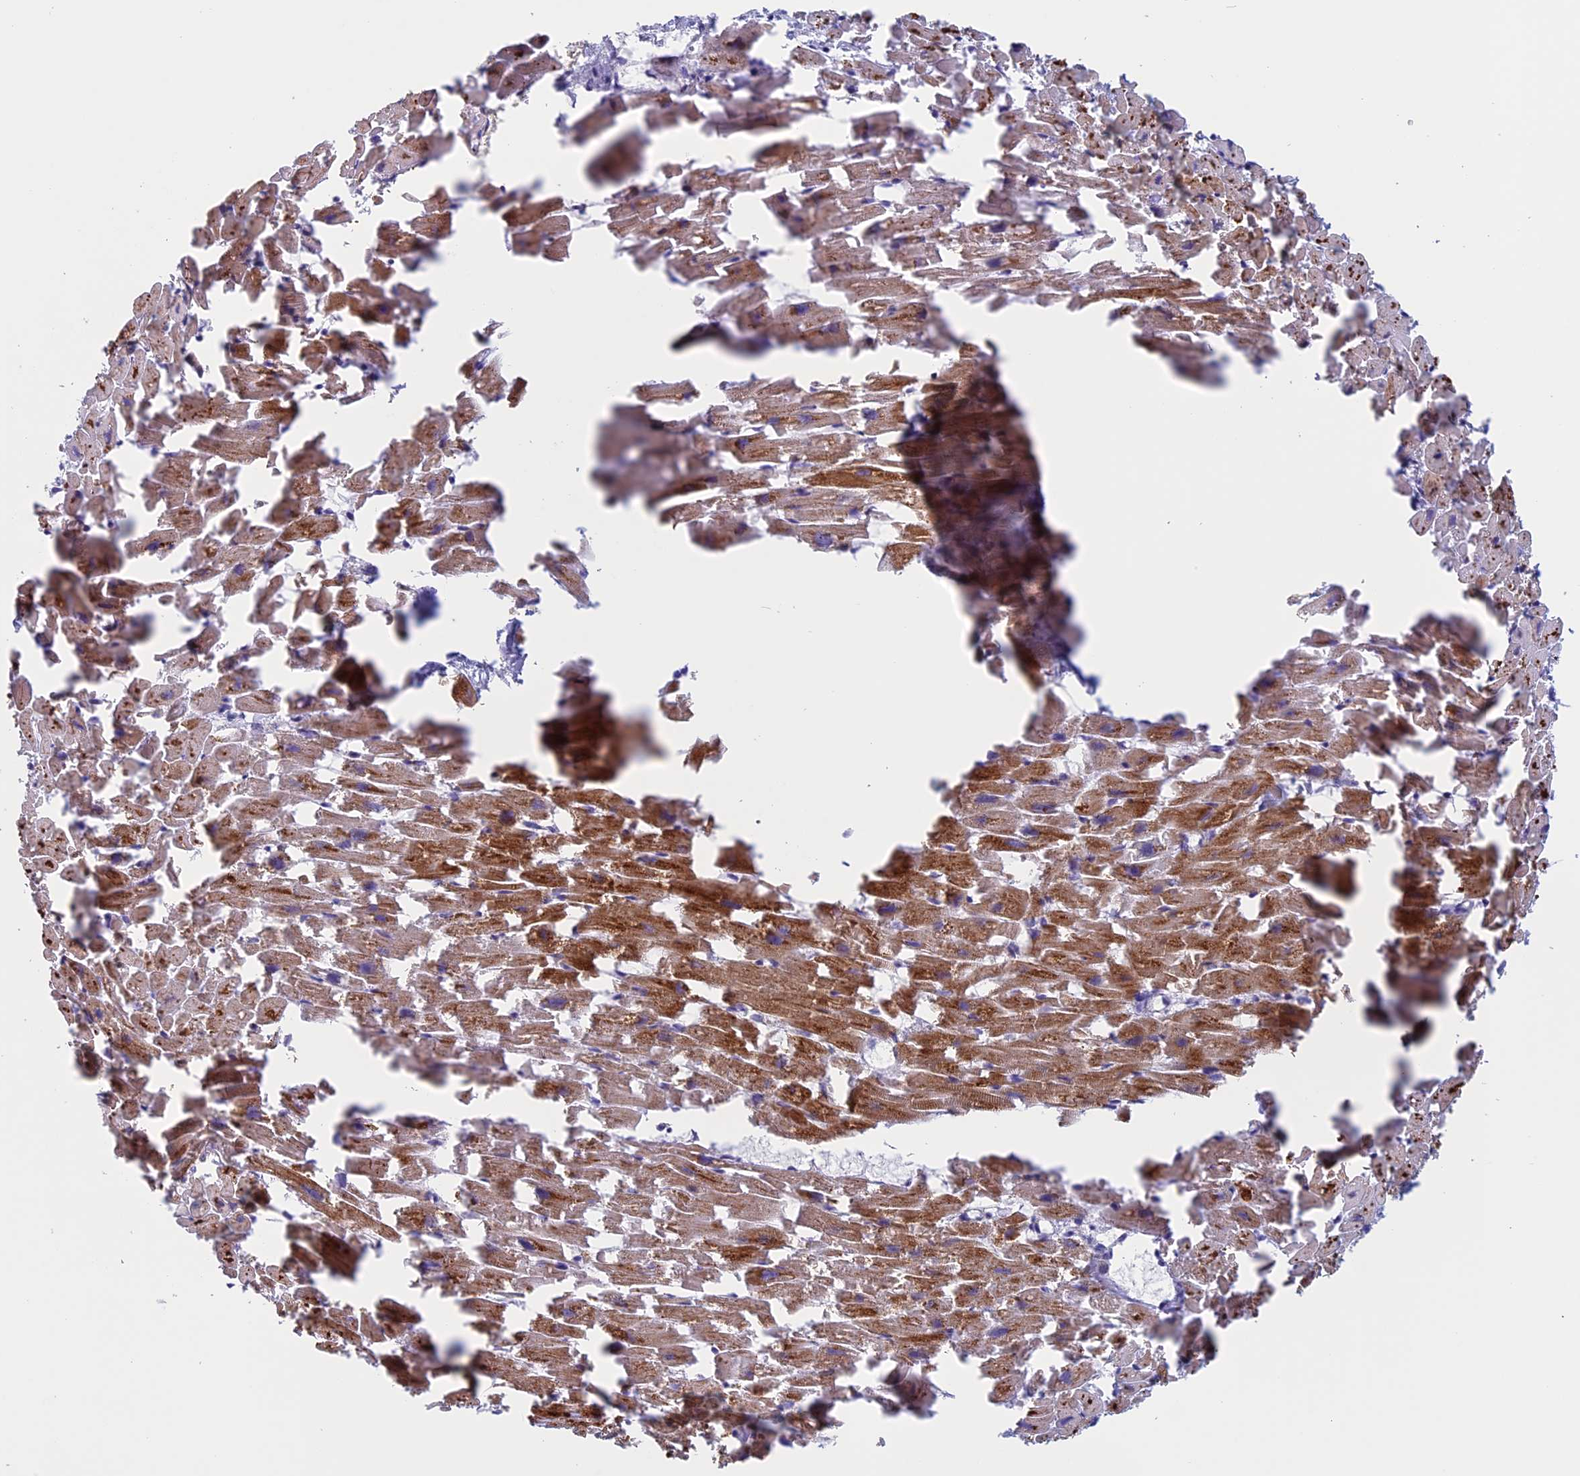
{"staining": {"intensity": "strong", "quantity": ">75%", "location": "cytoplasmic/membranous"}, "tissue": "heart muscle", "cell_type": "Cardiomyocytes", "image_type": "normal", "snomed": [{"axis": "morphology", "description": "Normal tissue, NOS"}, {"axis": "topography", "description": "Heart"}], "caption": "Immunohistochemistry image of unremarkable heart muscle: human heart muscle stained using immunohistochemistry demonstrates high levels of strong protein expression localized specifically in the cytoplasmic/membranous of cardiomyocytes, appearing as a cytoplasmic/membranous brown color.", "gene": "NDUFB9", "patient": {"sex": "female", "age": 64}}